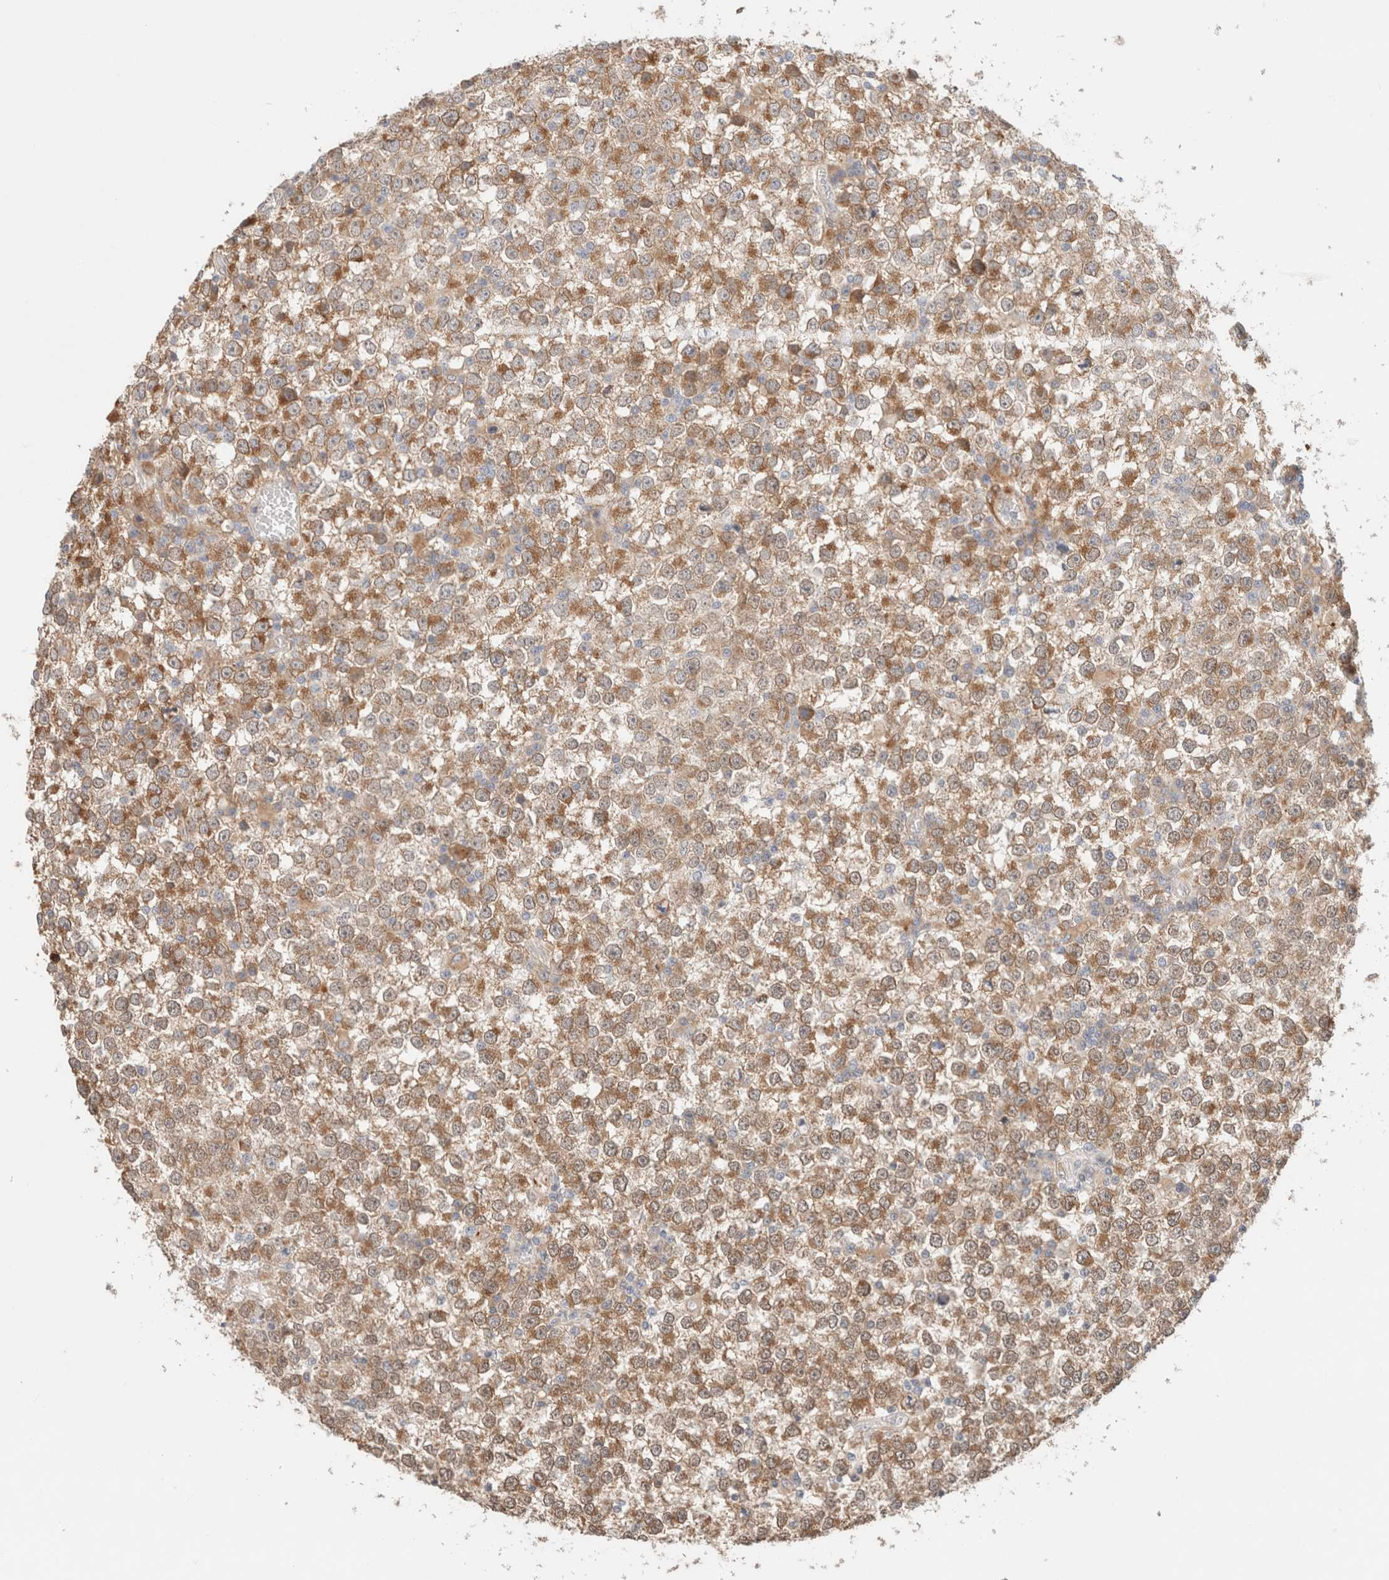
{"staining": {"intensity": "moderate", "quantity": ">75%", "location": "cytoplasmic/membranous"}, "tissue": "testis cancer", "cell_type": "Tumor cells", "image_type": "cancer", "snomed": [{"axis": "morphology", "description": "Seminoma, NOS"}, {"axis": "topography", "description": "Testis"}], "caption": "Immunohistochemical staining of seminoma (testis) displays medium levels of moderate cytoplasmic/membranous protein expression in about >75% of tumor cells.", "gene": "RRP15", "patient": {"sex": "male", "age": 65}}